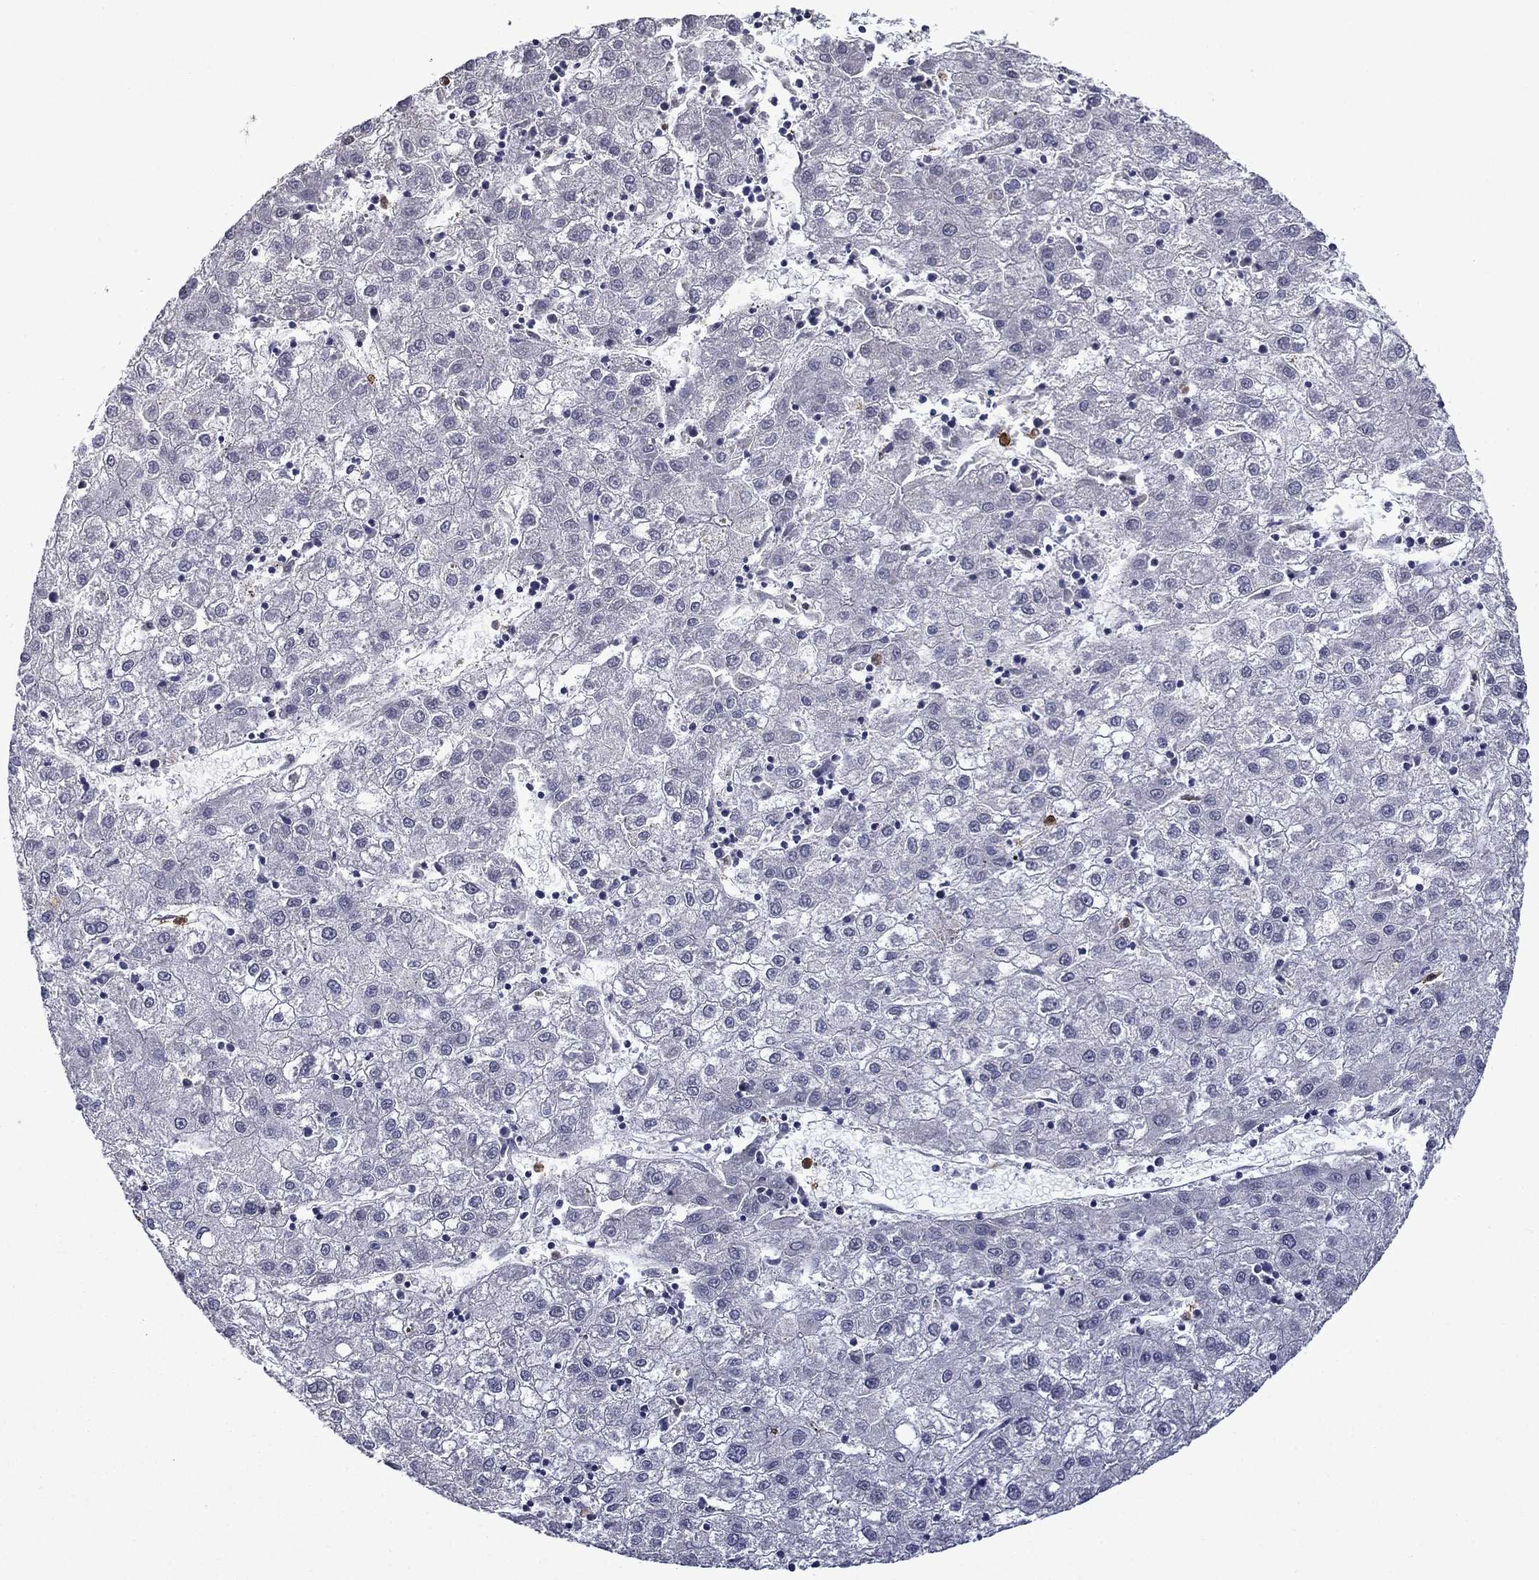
{"staining": {"intensity": "negative", "quantity": "none", "location": "none"}, "tissue": "liver cancer", "cell_type": "Tumor cells", "image_type": "cancer", "snomed": [{"axis": "morphology", "description": "Carcinoma, Hepatocellular, NOS"}, {"axis": "topography", "description": "Liver"}], "caption": "DAB (3,3'-diaminobenzidine) immunohistochemical staining of hepatocellular carcinoma (liver) displays no significant staining in tumor cells.", "gene": "IRF5", "patient": {"sex": "male", "age": 72}}